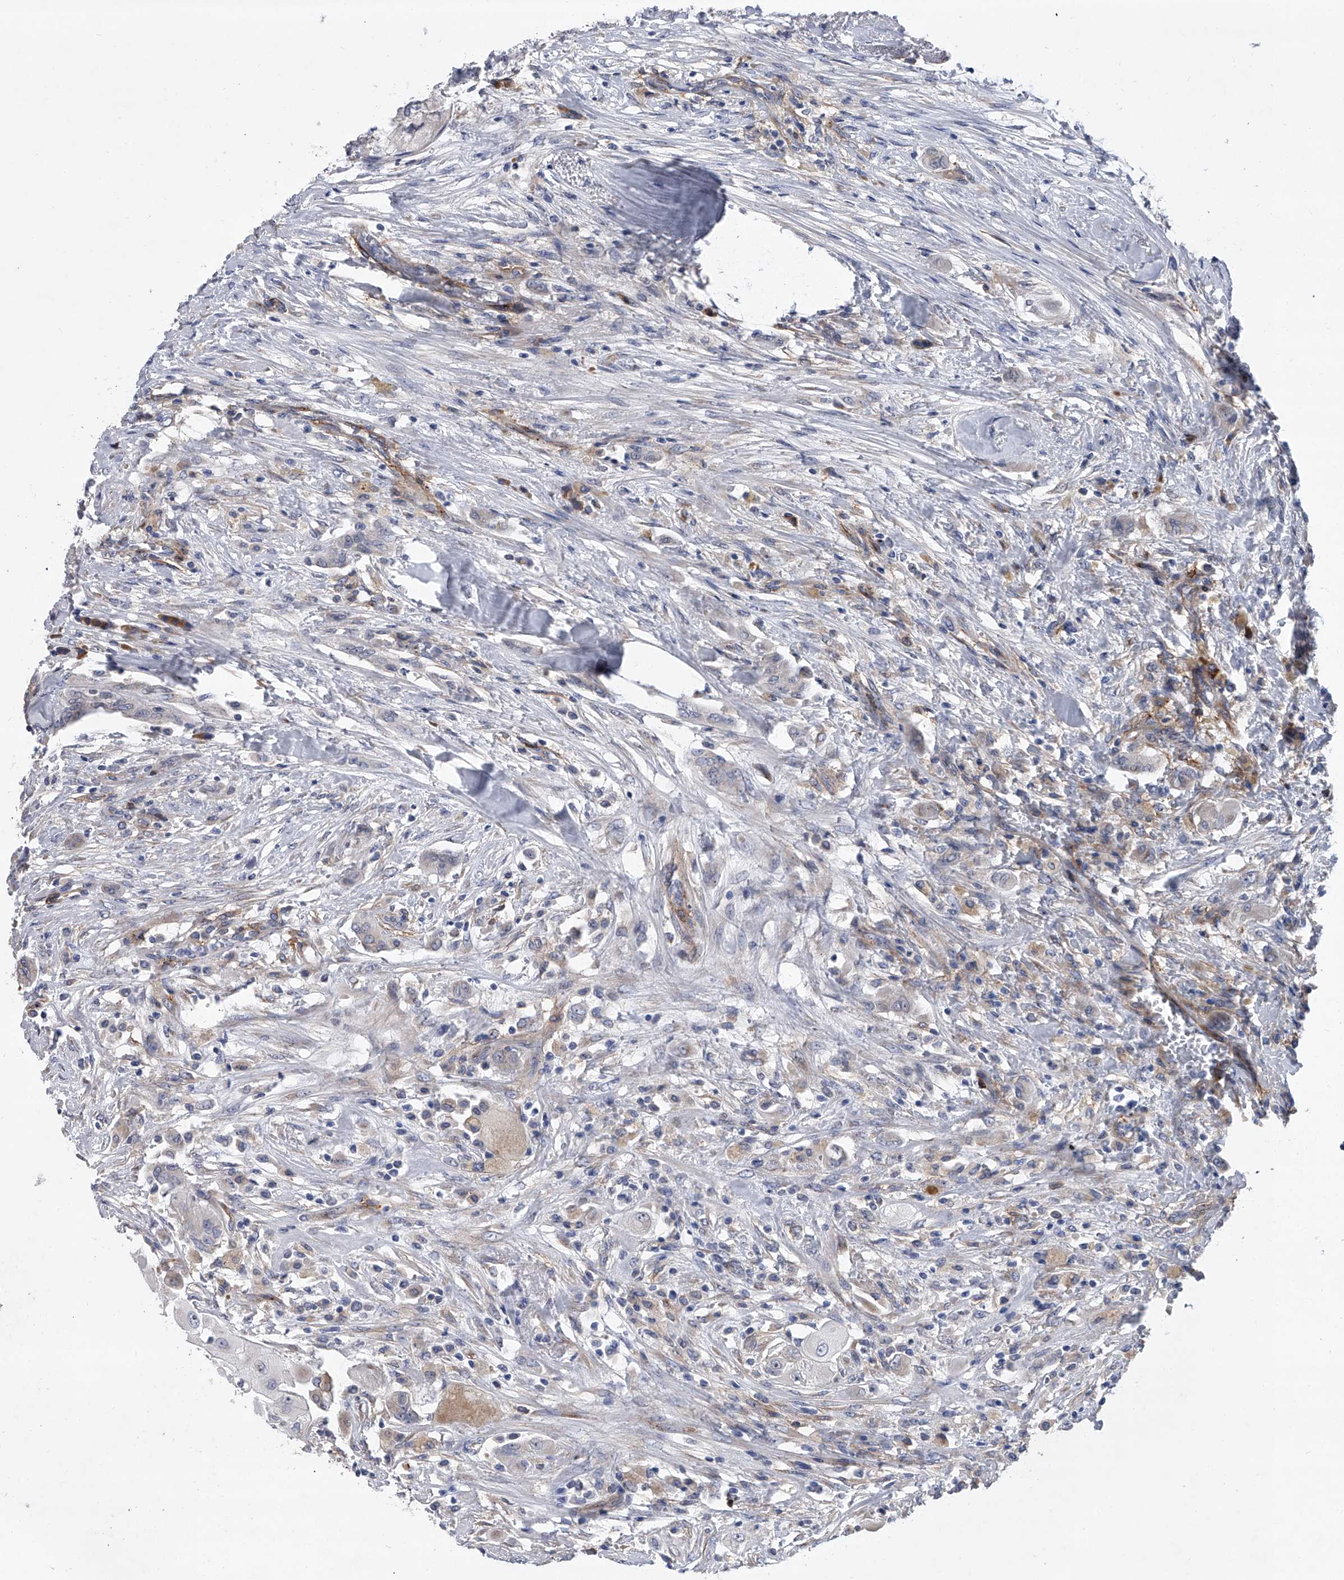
{"staining": {"intensity": "weak", "quantity": "<25%", "location": "cytoplasmic/membranous"}, "tissue": "thyroid cancer", "cell_type": "Tumor cells", "image_type": "cancer", "snomed": [{"axis": "morphology", "description": "Papillary adenocarcinoma, NOS"}, {"axis": "topography", "description": "Thyroid gland"}], "caption": "Thyroid papillary adenocarcinoma was stained to show a protein in brown. There is no significant expression in tumor cells.", "gene": "ALG14", "patient": {"sex": "female", "age": 59}}